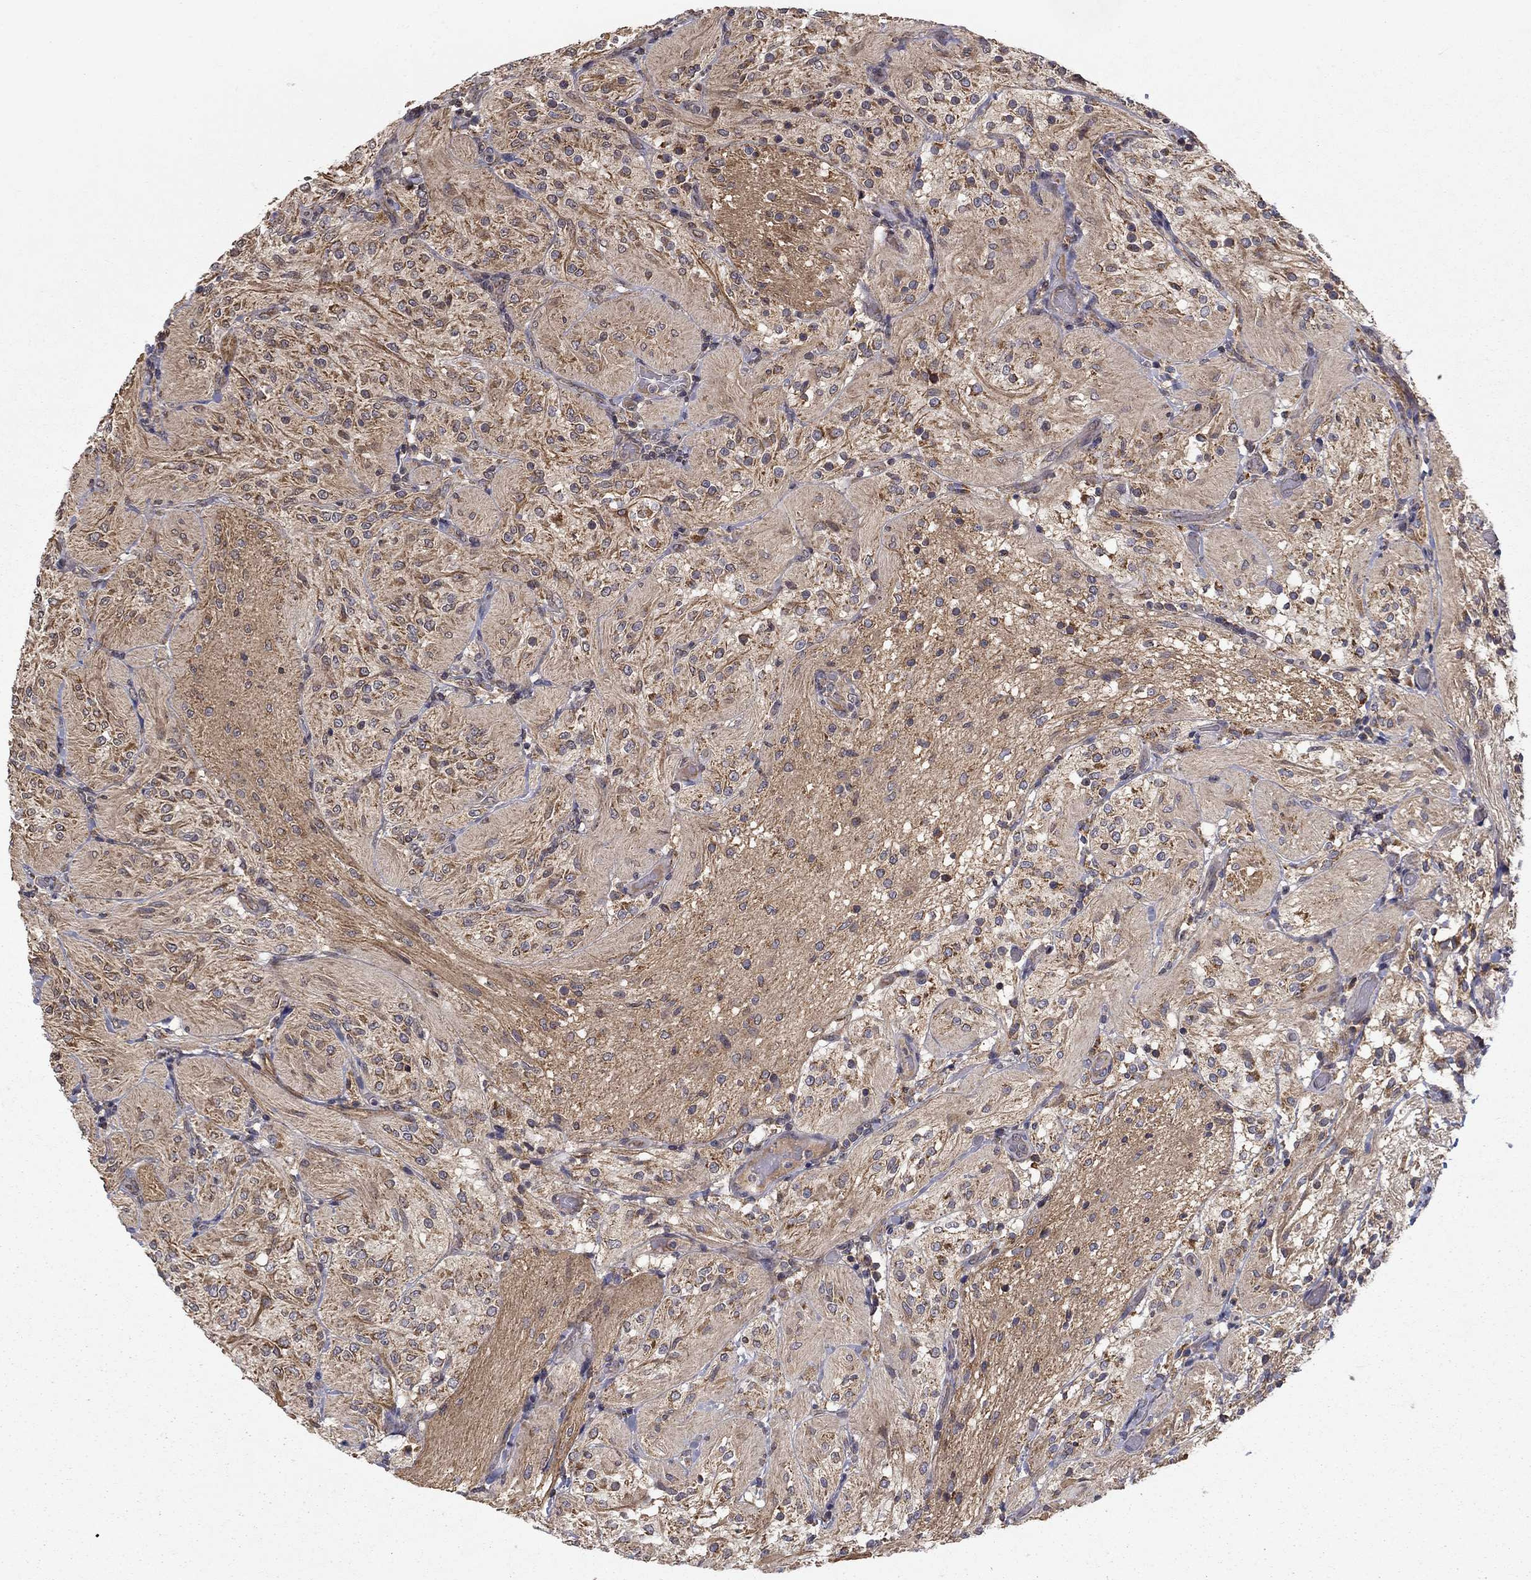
{"staining": {"intensity": "moderate", "quantity": "25%-75%", "location": "cytoplasmic/membranous"}, "tissue": "glioma", "cell_type": "Tumor cells", "image_type": "cancer", "snomed": [{"axis": "morphology", "description": "Glioma, malignant, Low grade"}, {"axis": "topography", "description": "Brain"}], "caption": "A brown stain highlights moderate cytoplasmic/membranous expression of a protein in human malignant glioma (low-grade) tumor cells.", "gene": "SLC2A13", "patient": {"sex": "male", "age": 3}}